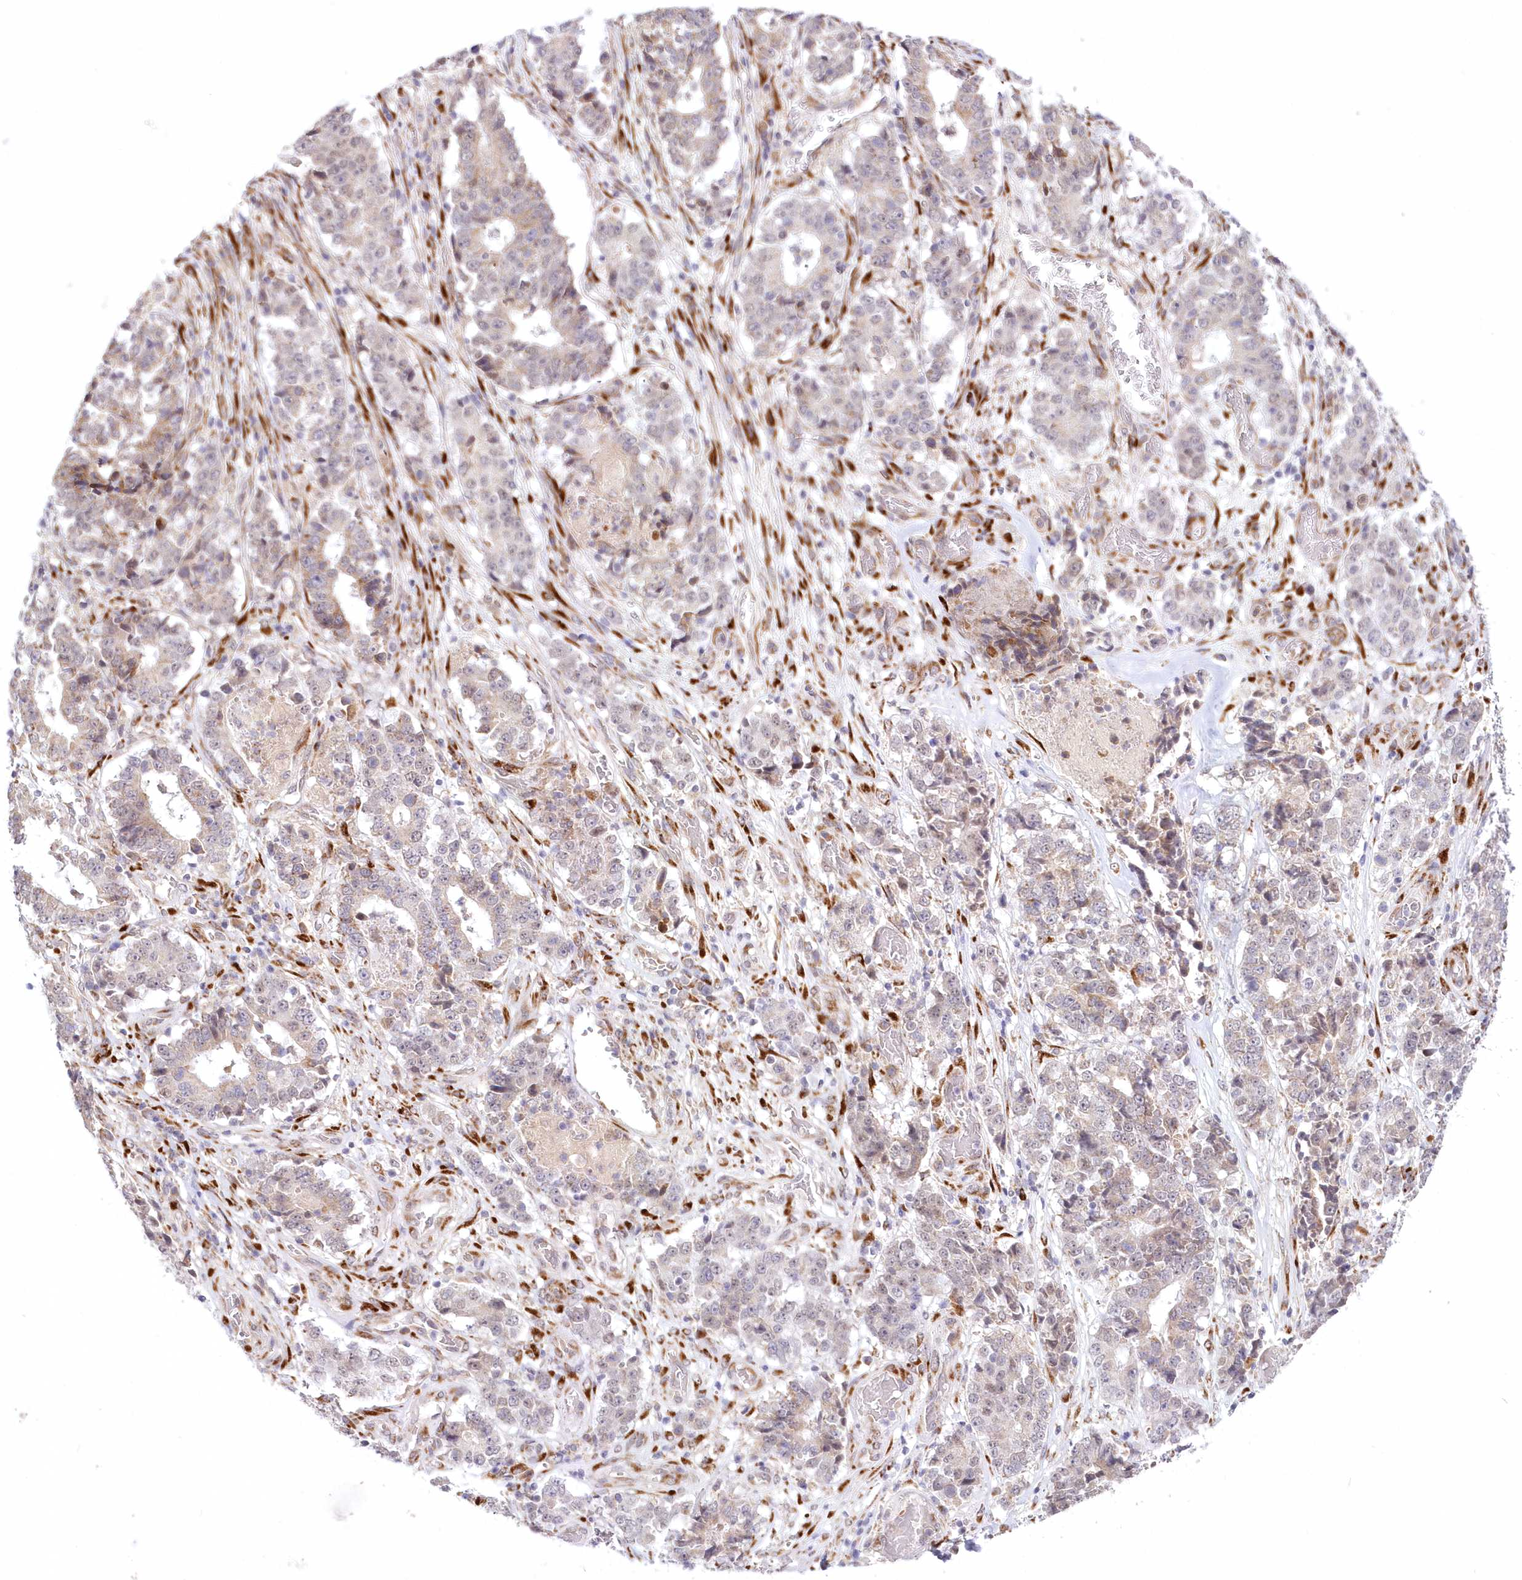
{"staining": {"intensity": "negative", "quantity": "none", "location": "none"}, "tissue": "stomach cancer", "cell_type": "Tumor cells", "image_type": "cancer", "snomed": [{"axis": "morphology", "description": "Adenocarcinoma, NOS"}, {"axis": "topography", "description": "Stomach"}], "caption": "A histopathology image of stomach cancer stained for a protein shows no brown staining in tumor cells.", "gene": "LDB1", "patient": {"sex": "male", "age": 59}}